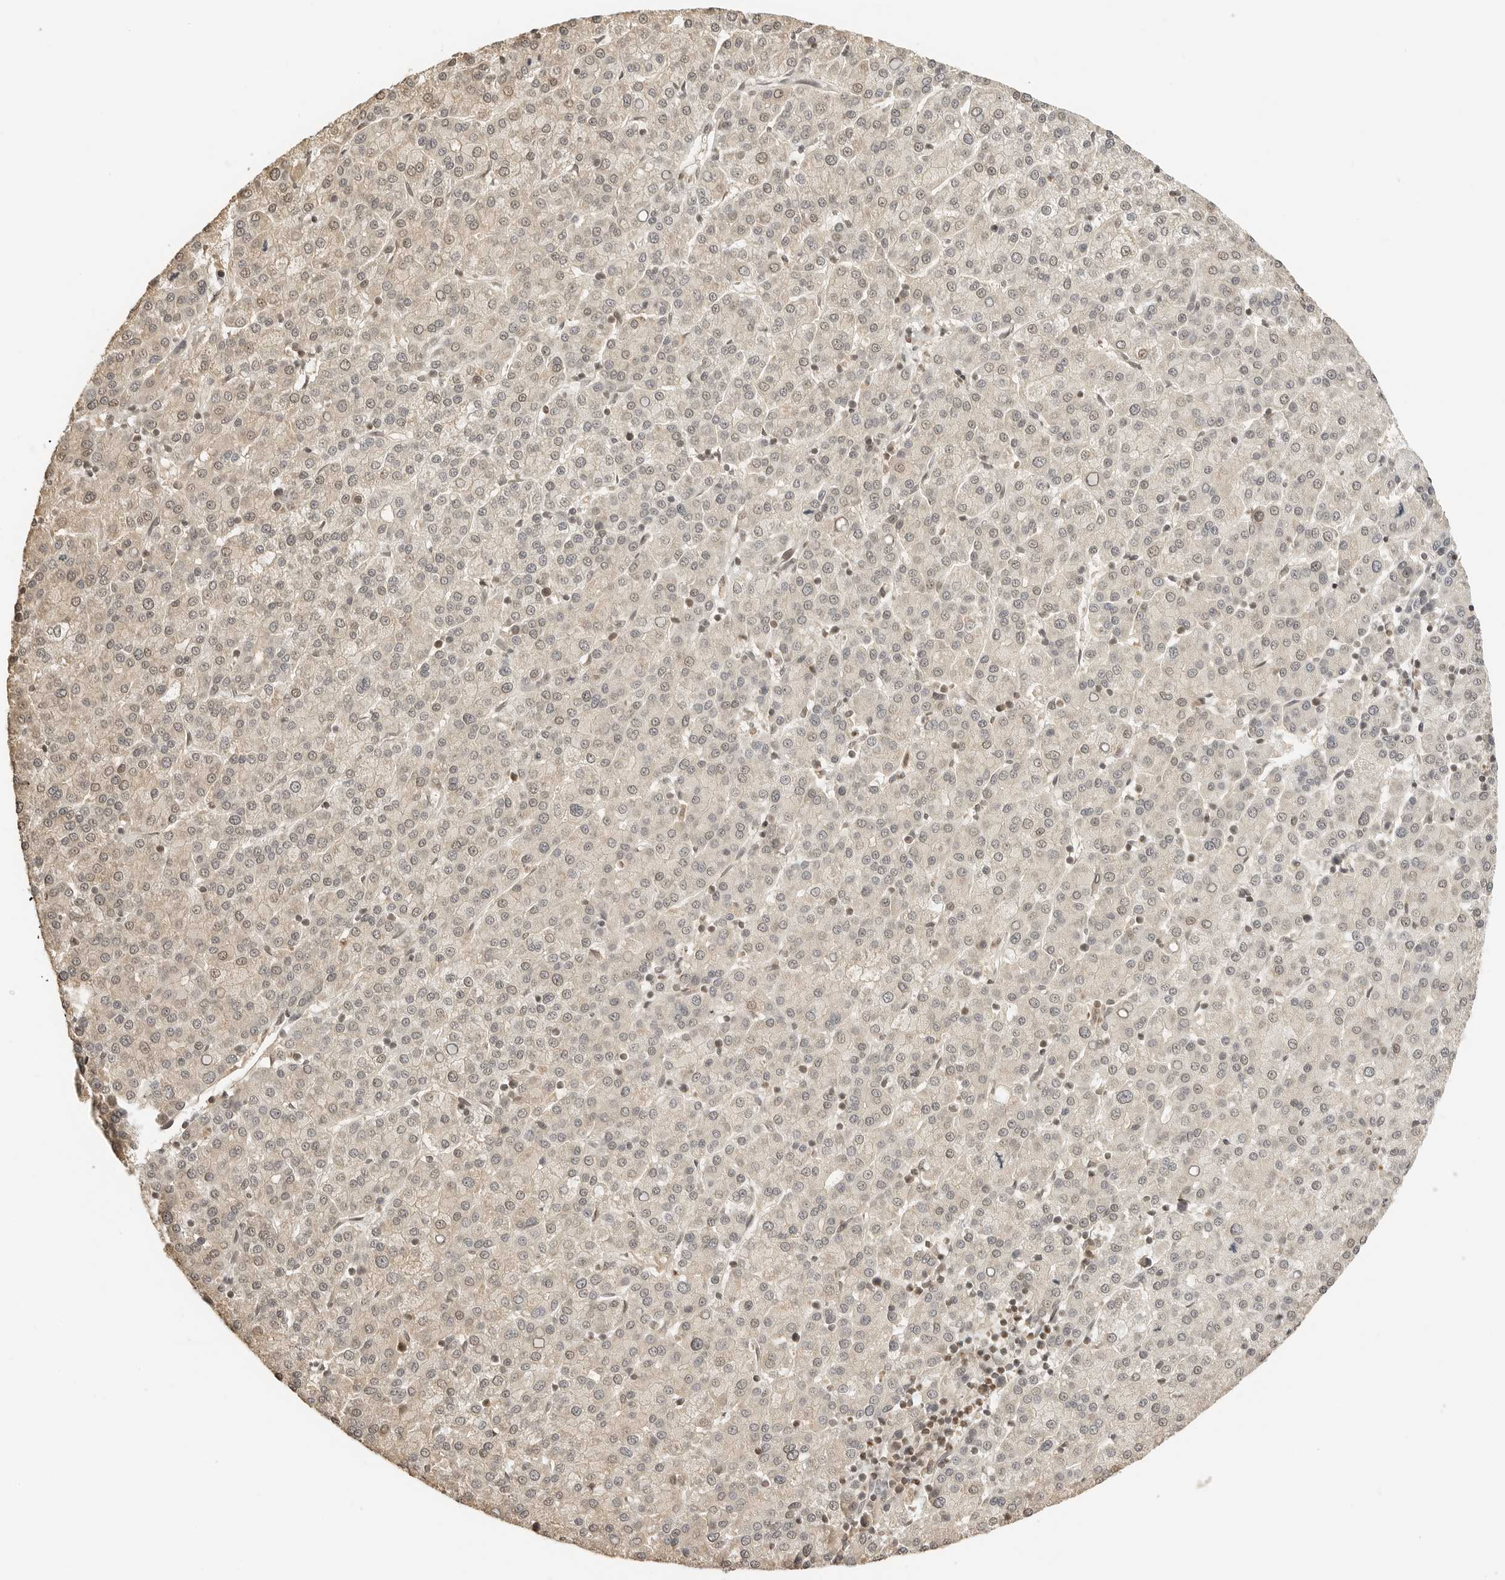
{"staining": {"intensity": "negative", "quantity": "none", "location": "none"}, "tissue": "liver cancer", "cell_type": "Tumor cells", "image_type": "cancer", "snomed": [{"axis": "morphology", "description": "Carcinoma, Hepatocellular, NOS"}, {"axis": "topography", "description": "Liver"}], "caption": "High magnification brightfield microscopy of liver cancer stained with DAB (3,3'-diaminobenzidine) (brown) and counterstained with hematoxylin (blue): tumor cells show no significant expression.", "gene": "POLH", "patient": {"sex": "female", "age": 58}}